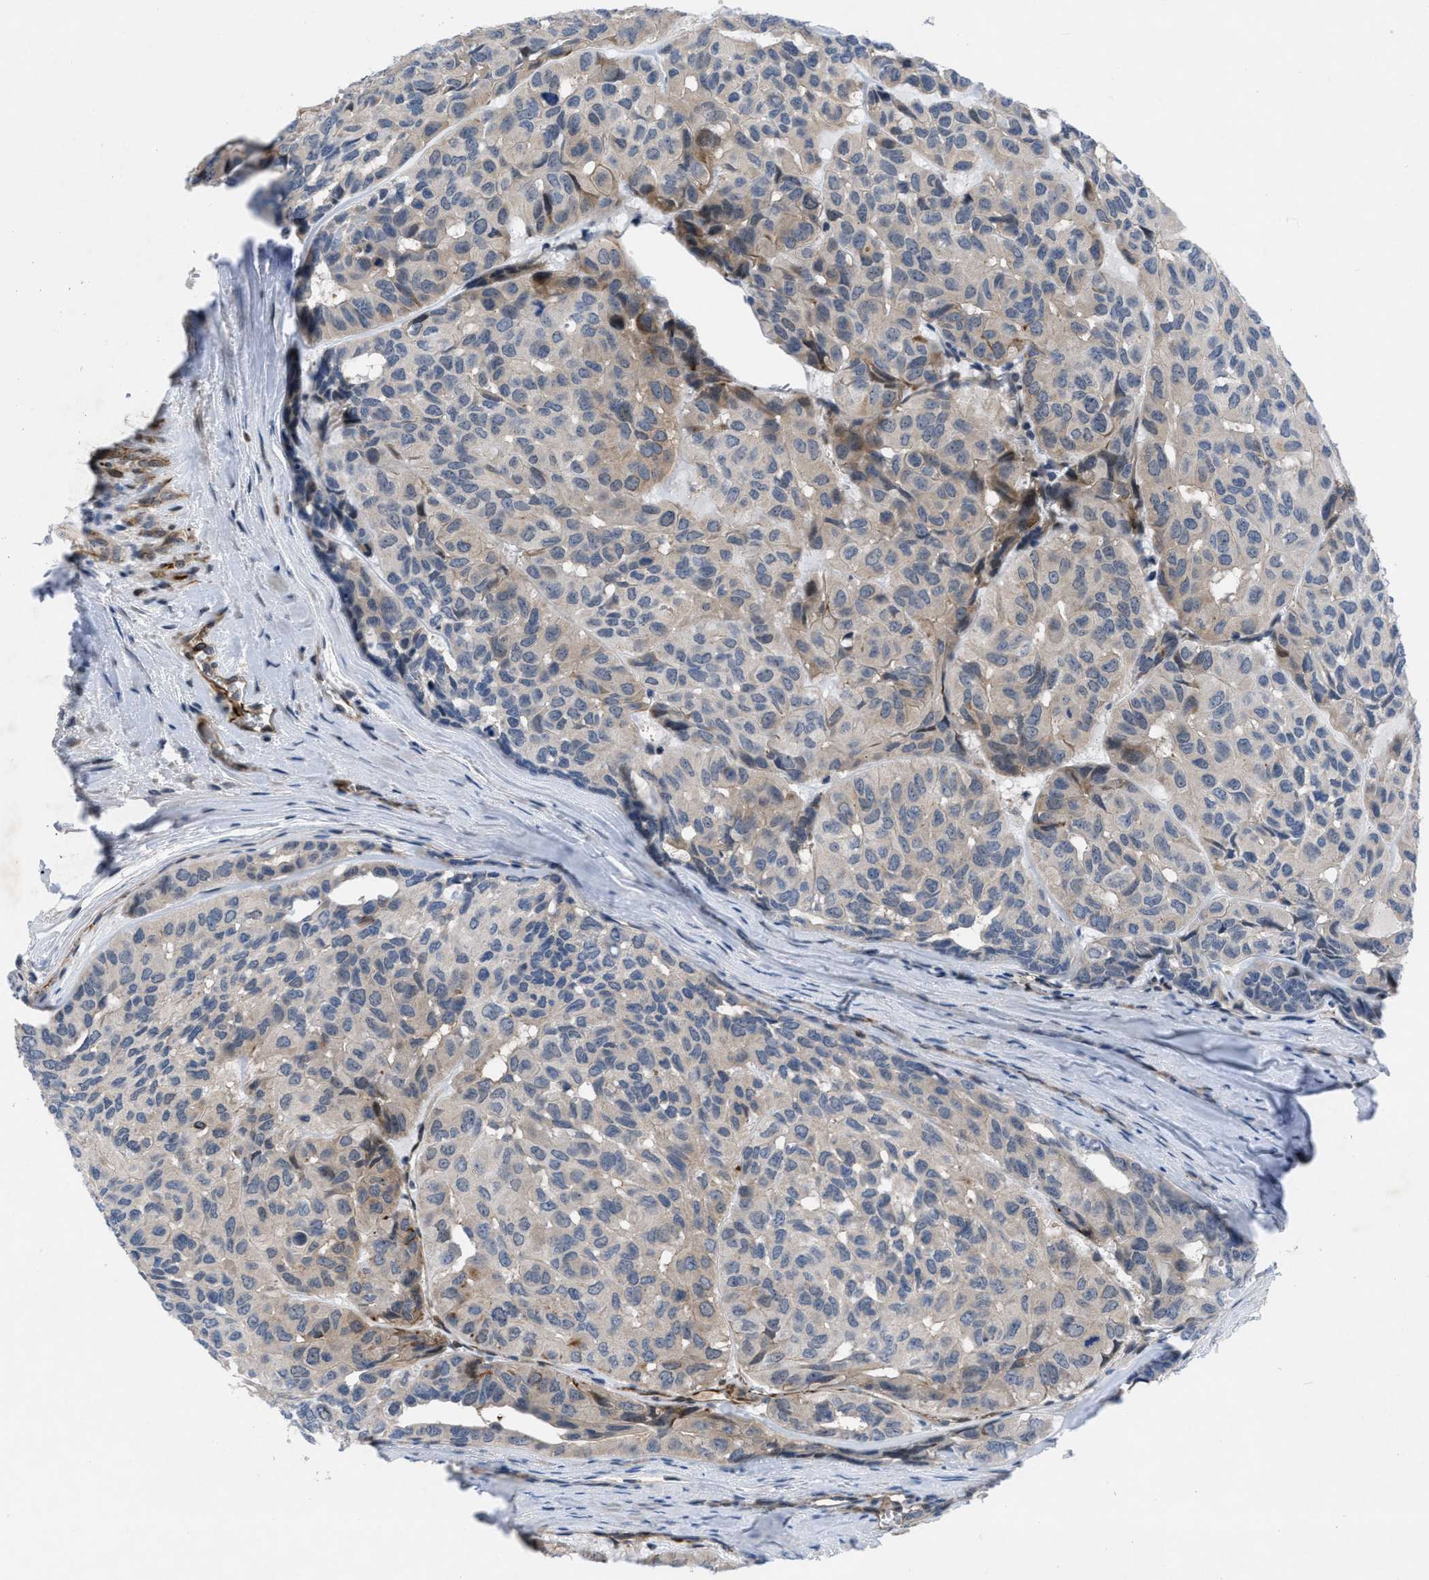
{"staining": {"intensity": "weak", "quantity": "<25%", "location": "cytoplasmic/membranous"}, "tissue": "head and neck cancer", "cell_type": "Tumor cells", "image_type": "cancer", "snomed": [{"axis": "morphology", "description": "Adenocarcinoma, NOS"}, {"axis": "topography", "description": "Salivary gland, NOS"}, {"axis": "topography", "description": "Head-Neck"}], "caption": "Tumor cells are negative for brown protein staining in head and neck adenocarcinoma. (Stains: DAB (3,3'-diaminobenzidine) immunohistochemistry (IHC) with hematoxylin counter stain, Microscopy: brightfield microscopy at high magnification).", "gene": "IL17RE", "patient": {"sex": "female", "age": 76}}